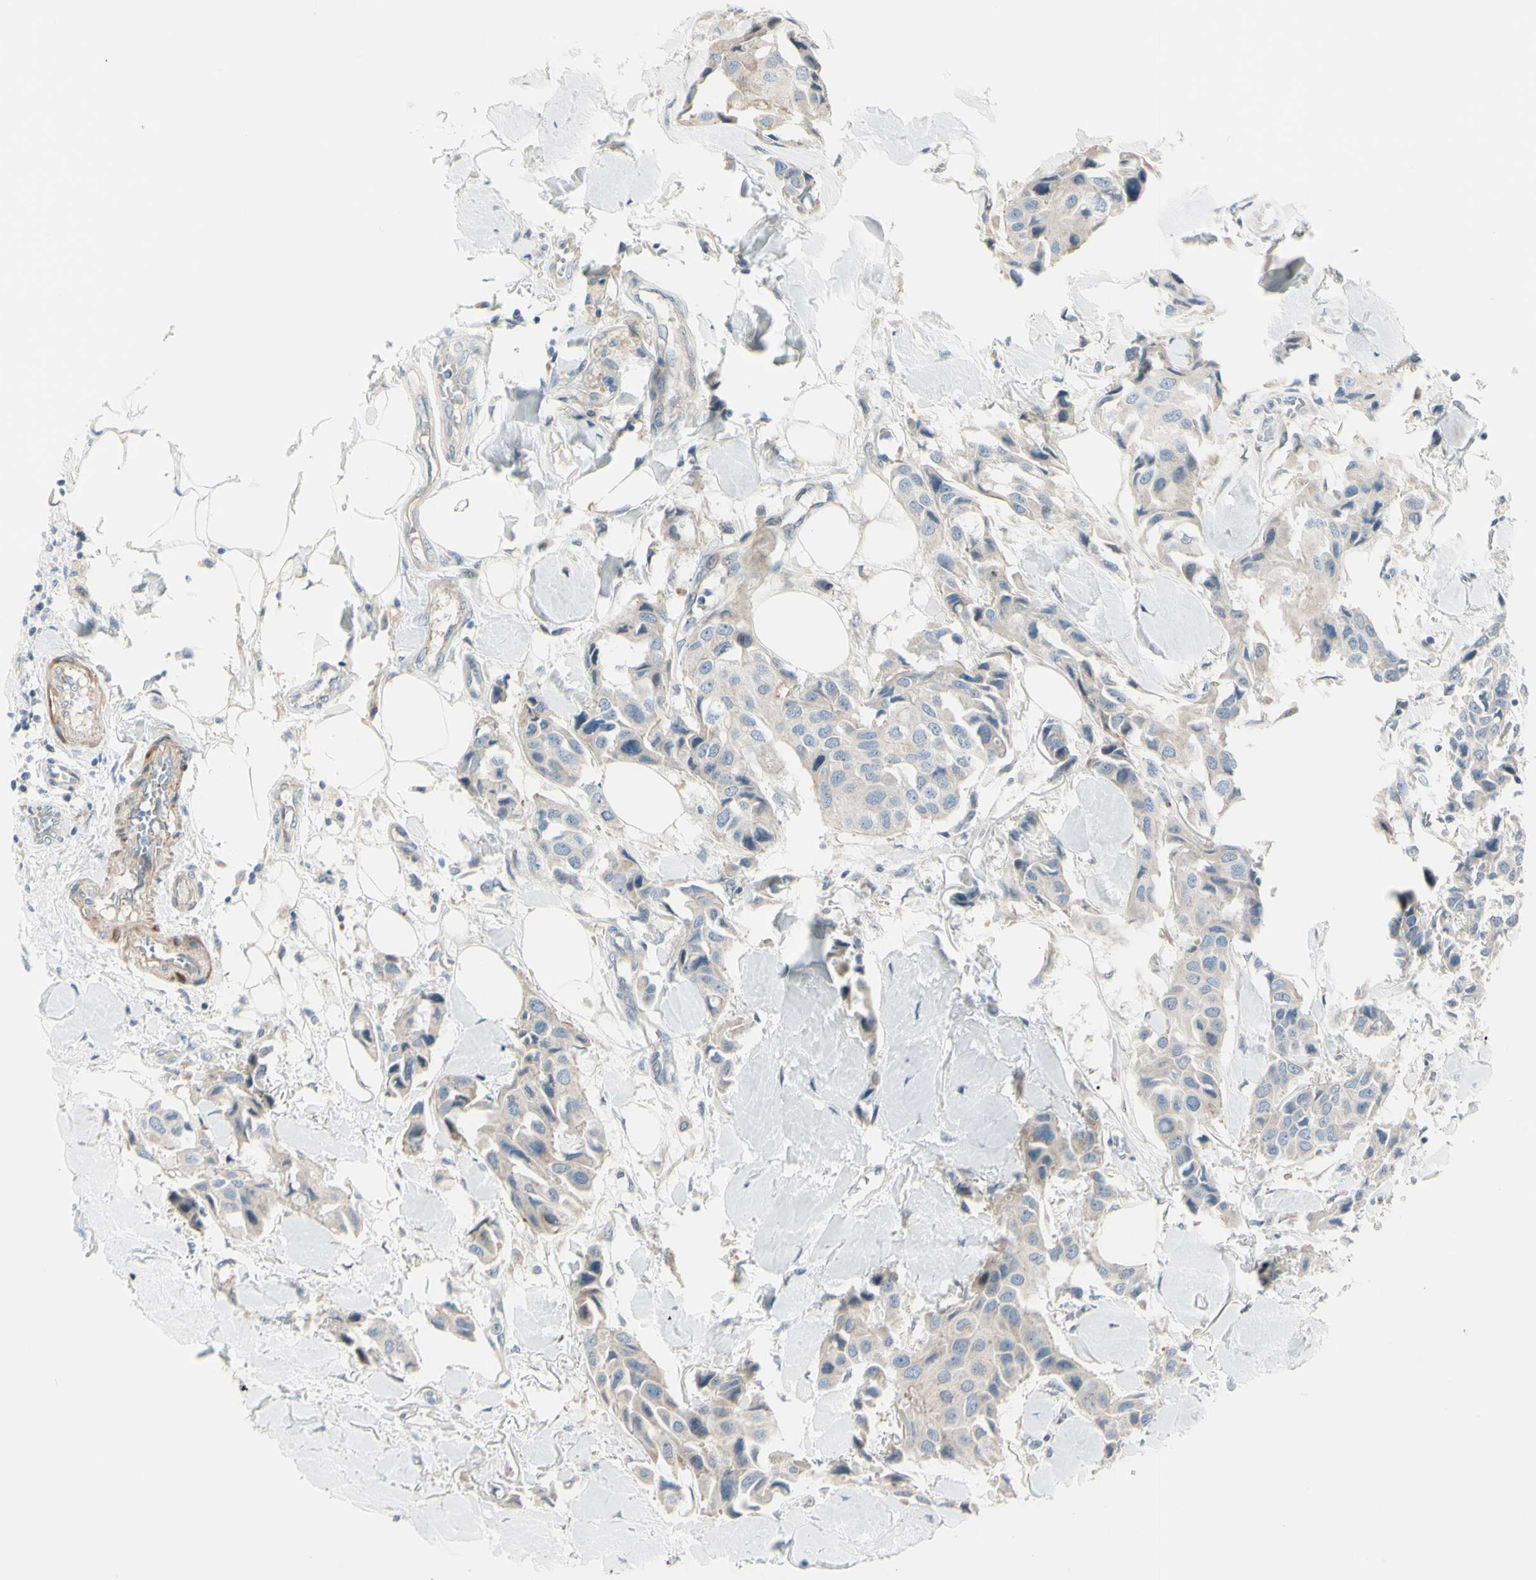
{"staining": {"intensity": "weak", "quantity": ">75%", "location": "cytoplasmic/membranous"}, "tissue": "breast cancer", "cell_type": "Tumor cells", "image_type": "cancer", "snomed": [{"axis": "morphology", "description": "Duct carcinoma"}, {"axis": "topography", "description": "Breast"}], "caption": "Tumor cells exhibit low levels of weak cytoplasmic/membranous positivity in approximately >75% of cells in breast infiltrating ductal carcinoma.", "gene": "LRRK1", "patient": {"sex": "female", "age": 80}}